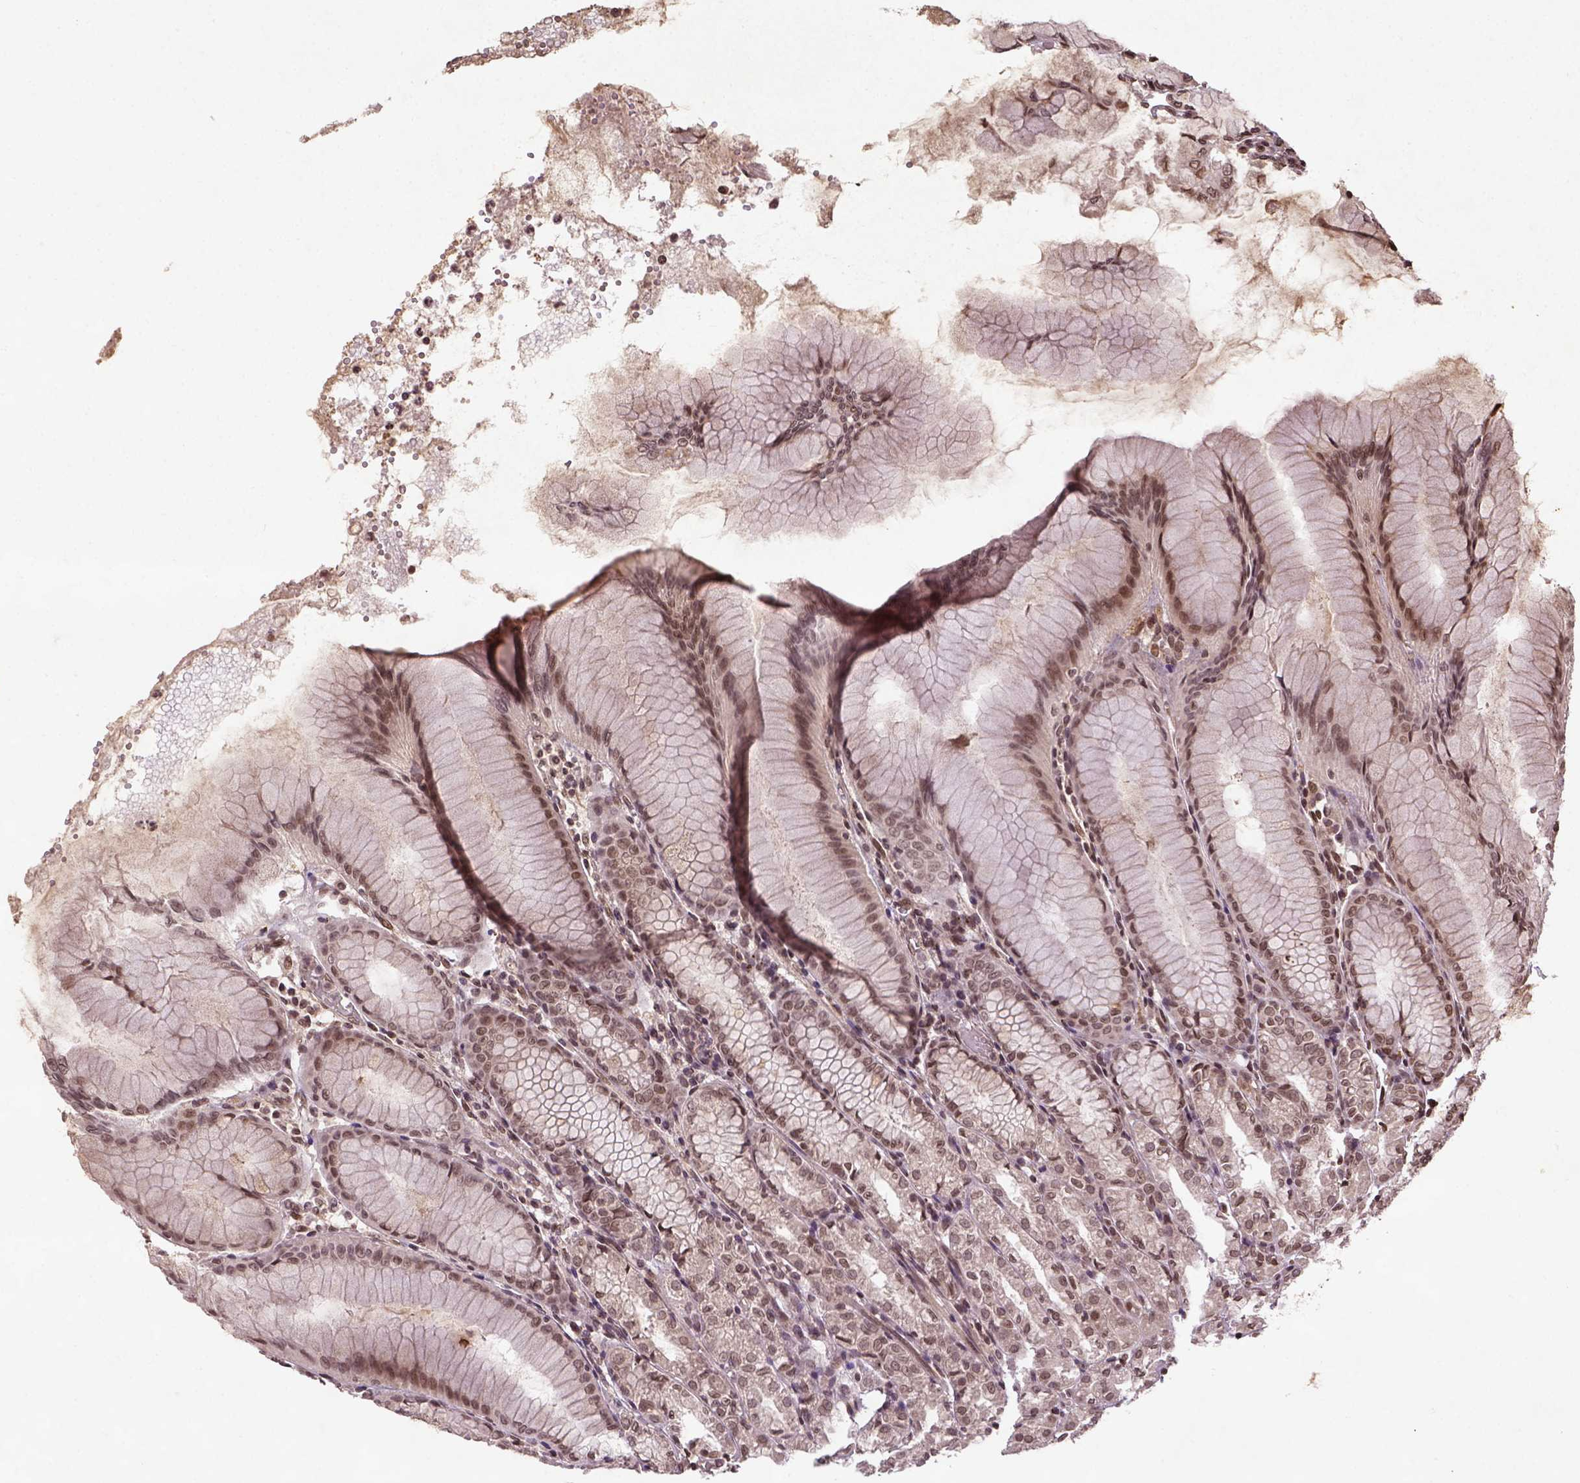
{"staining": {"intensity": "moderate", "quantity": ">75%", "location": "nuclear"}, "tissue": "stomach", "cell_type": "Glandular cells", "image_type": "normal", "snomed": [{"axis": "morphology", "description": "Normal tissue, NOS"}, {"axis": "topography", "description": "Stomach"}], "caption": "A medium amount of moderate nuclear expression is appreciated in approximately >75% of glandular cells in normal stomach. The protein of interest is shown in brown color, while the nuclei are stained blue.", "gene": "BANF1", "patient": {"sex": "female", "age": 57}}